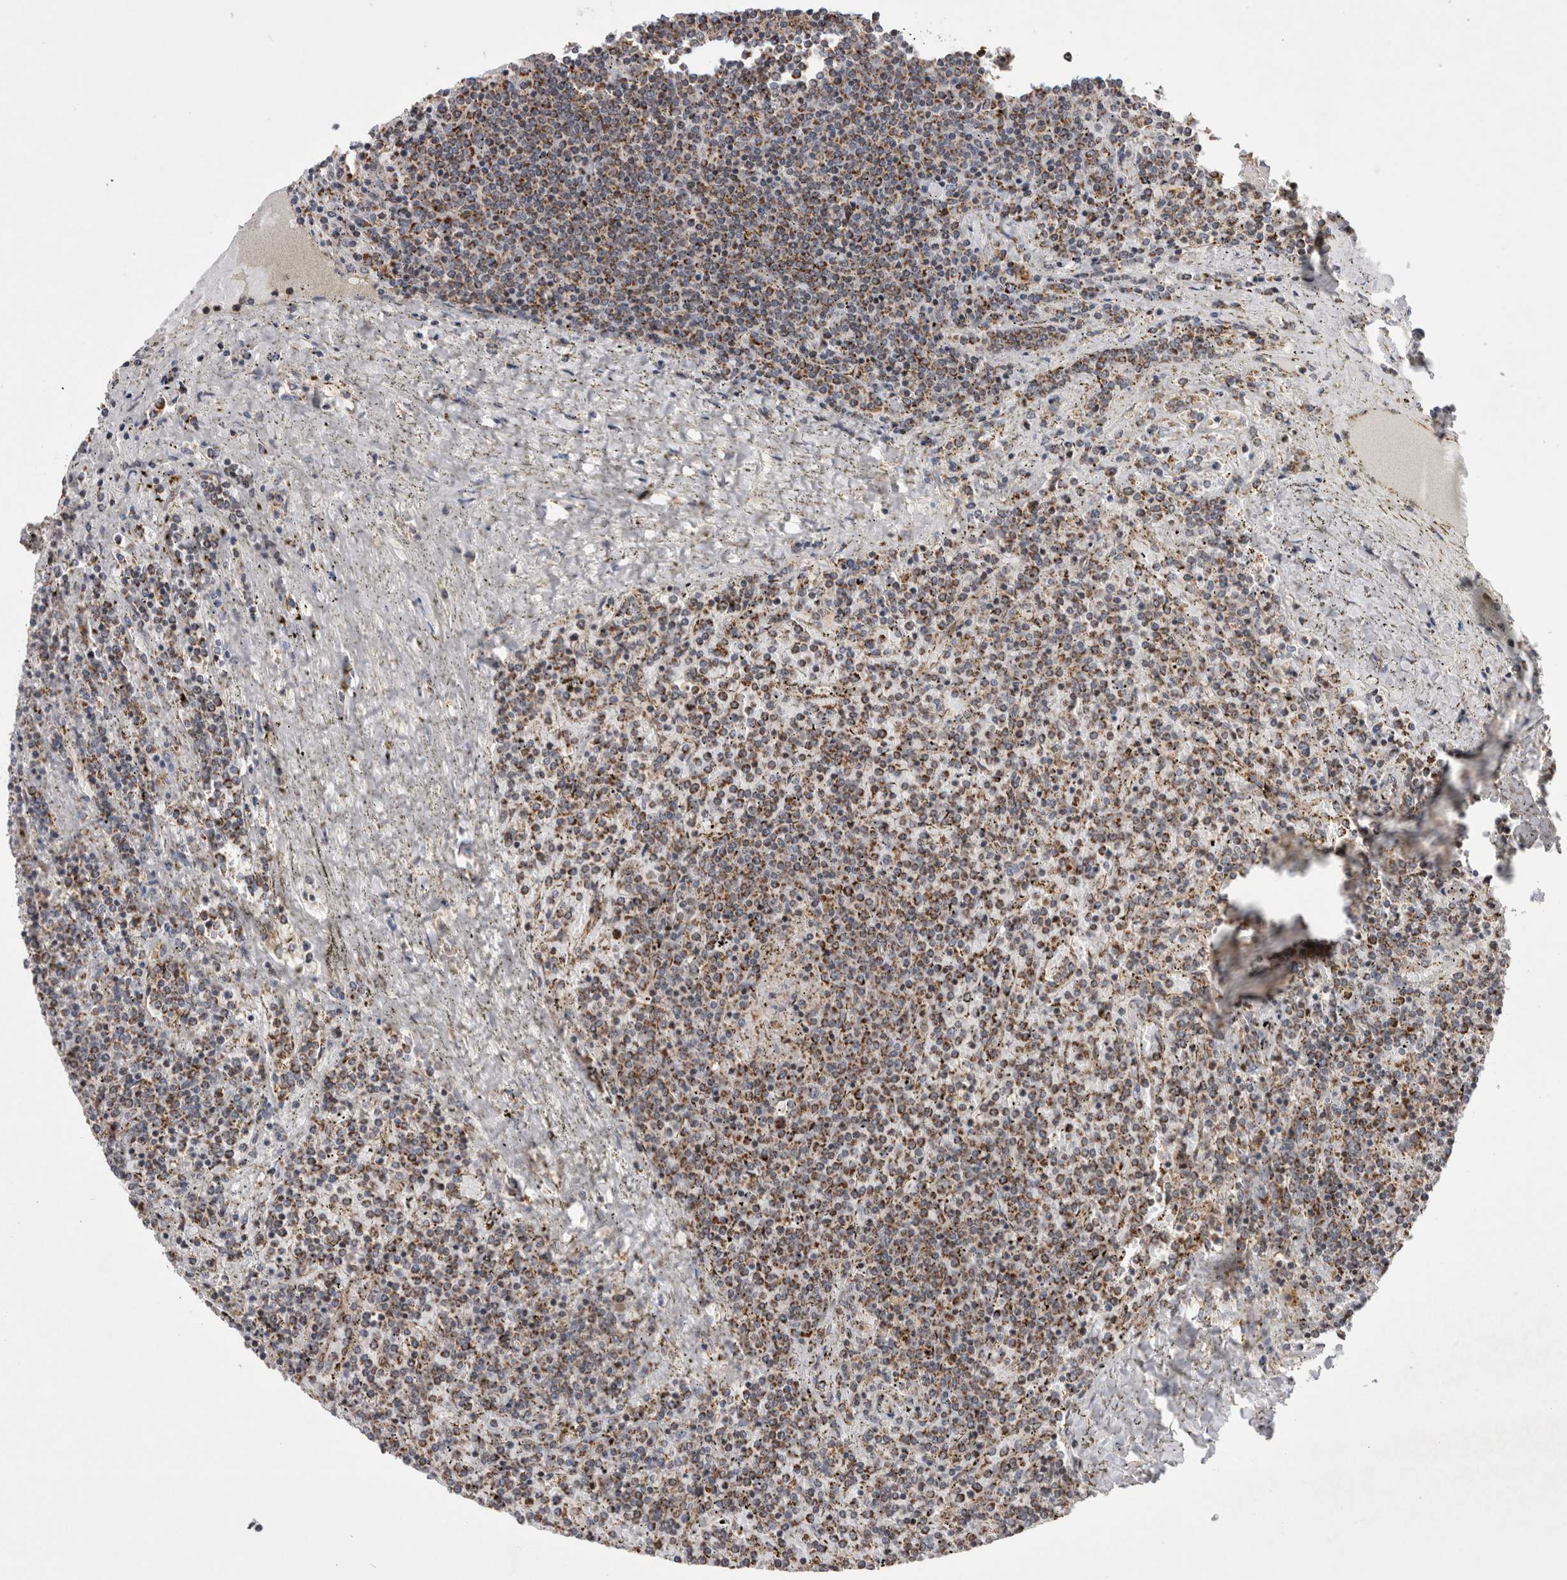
{"staining": {"intensity": "moderate", "quantity": ">75%", "location": "cytoplasmic/membranous"}, "tissue": "lymphoma", "cell_type": "Tumor cells", "image_type": "cancer", "snomed": [{"axis": "morphology", "description": "Malignant lymphoma, non-Hodgkin's type, Low grade"}, {"axis": "topography", "description": "Spleen"}], "caption": "IHC (DAB (3,3'-diaminobenzidine)) staining of human lymphoma exhibits moderate cytoplasmic/membranous protein staining in about >75% of tumor cells.", "gene": "MRPL37", "patient": {"sex": "female", "age": 19}}